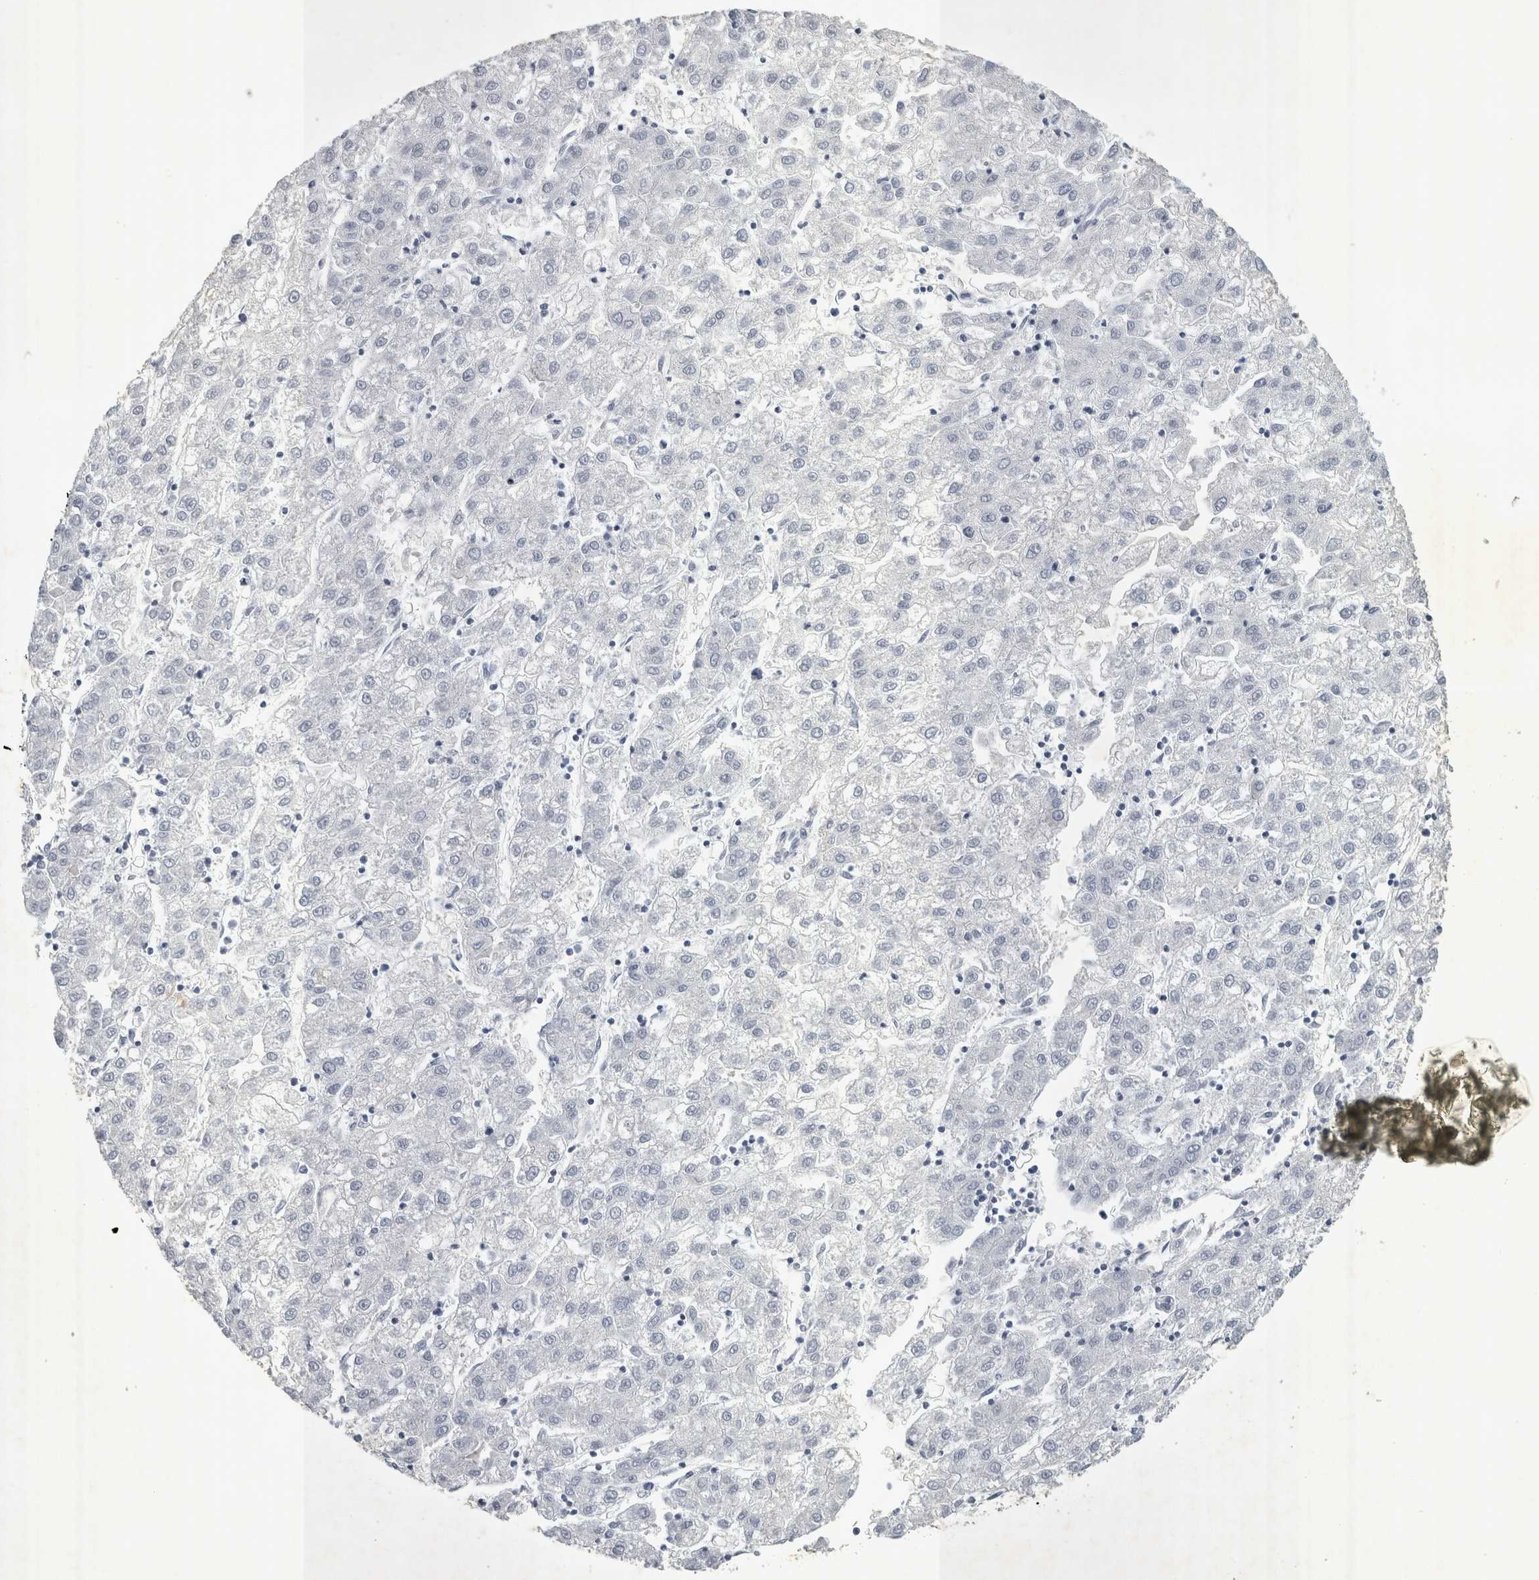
{"staining": {"intensity": "negative", "quantity": "none", "location": "none"}, "tissue": "liver cancer", "cell_type": "Tumor cells", "image_type": "cancer", "snomed": [{"axis": "morphology", "description": "Carcinoma, Hepatocellular, NOS"}, {"axis": "topography", "description": "Liver"}], "caption": "This is an immunohistochemistry image of hepatocellular carcinoma (liver). There is no positivity in tumor cells.", "gene": "FXYD7", "patient": {"sex": "male", "age": 72}}